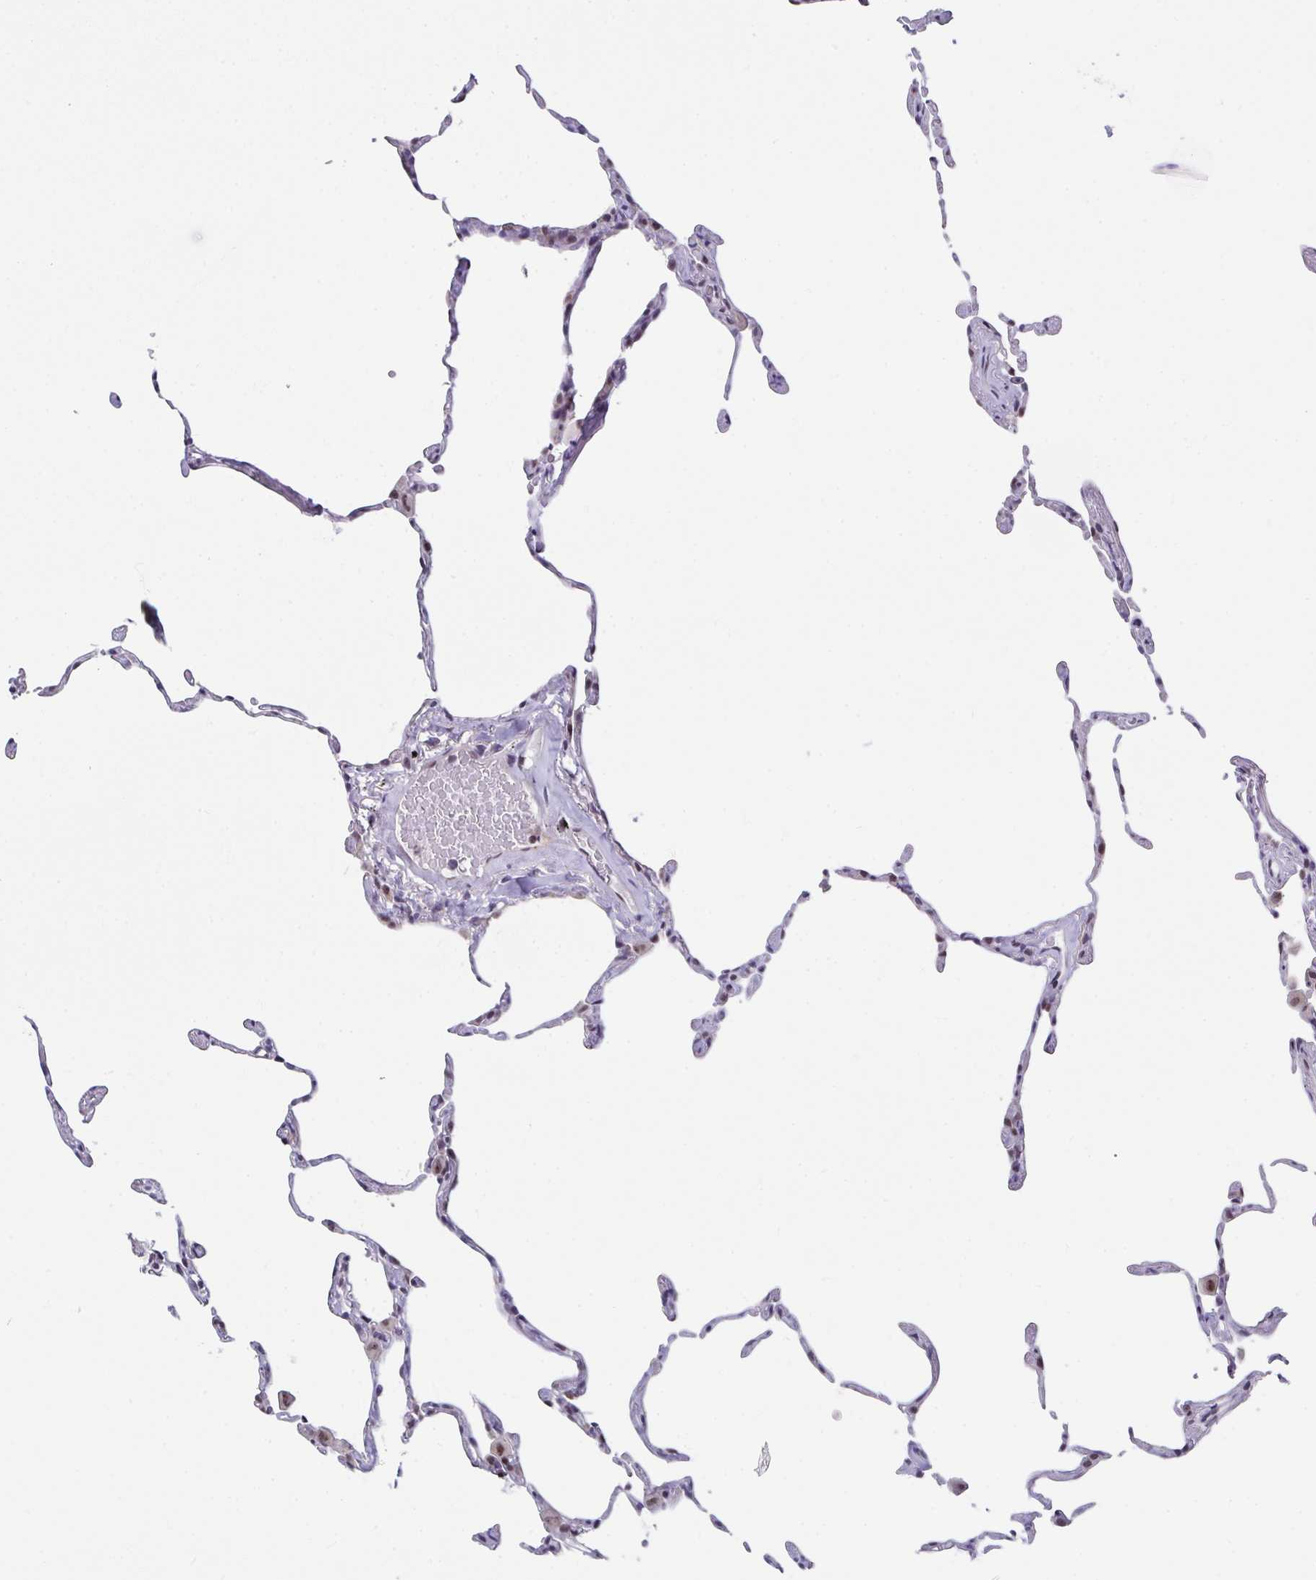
{"staining": {"intensity": "moderate", "quantity": "25%-75%", "location": "nuclear"}, "tissue": "lung", "cell_type": "Alveolar cells", "image_type": "normal", "snomed": [{"axis": "morphology", "description": "Normal tissue, NOS"}, {"axis": "topography", "description": "Lung"}], "caption": "Lung stained with DAB (3,3'-diaminobenzidine) IHC shows medium levels of moderate nuclear positivity in about 25%-75% of alveolar cells. Nuclei are stained in blue.", "gene": "RBM18", "patient": {"sex": "female", "age": 57}}